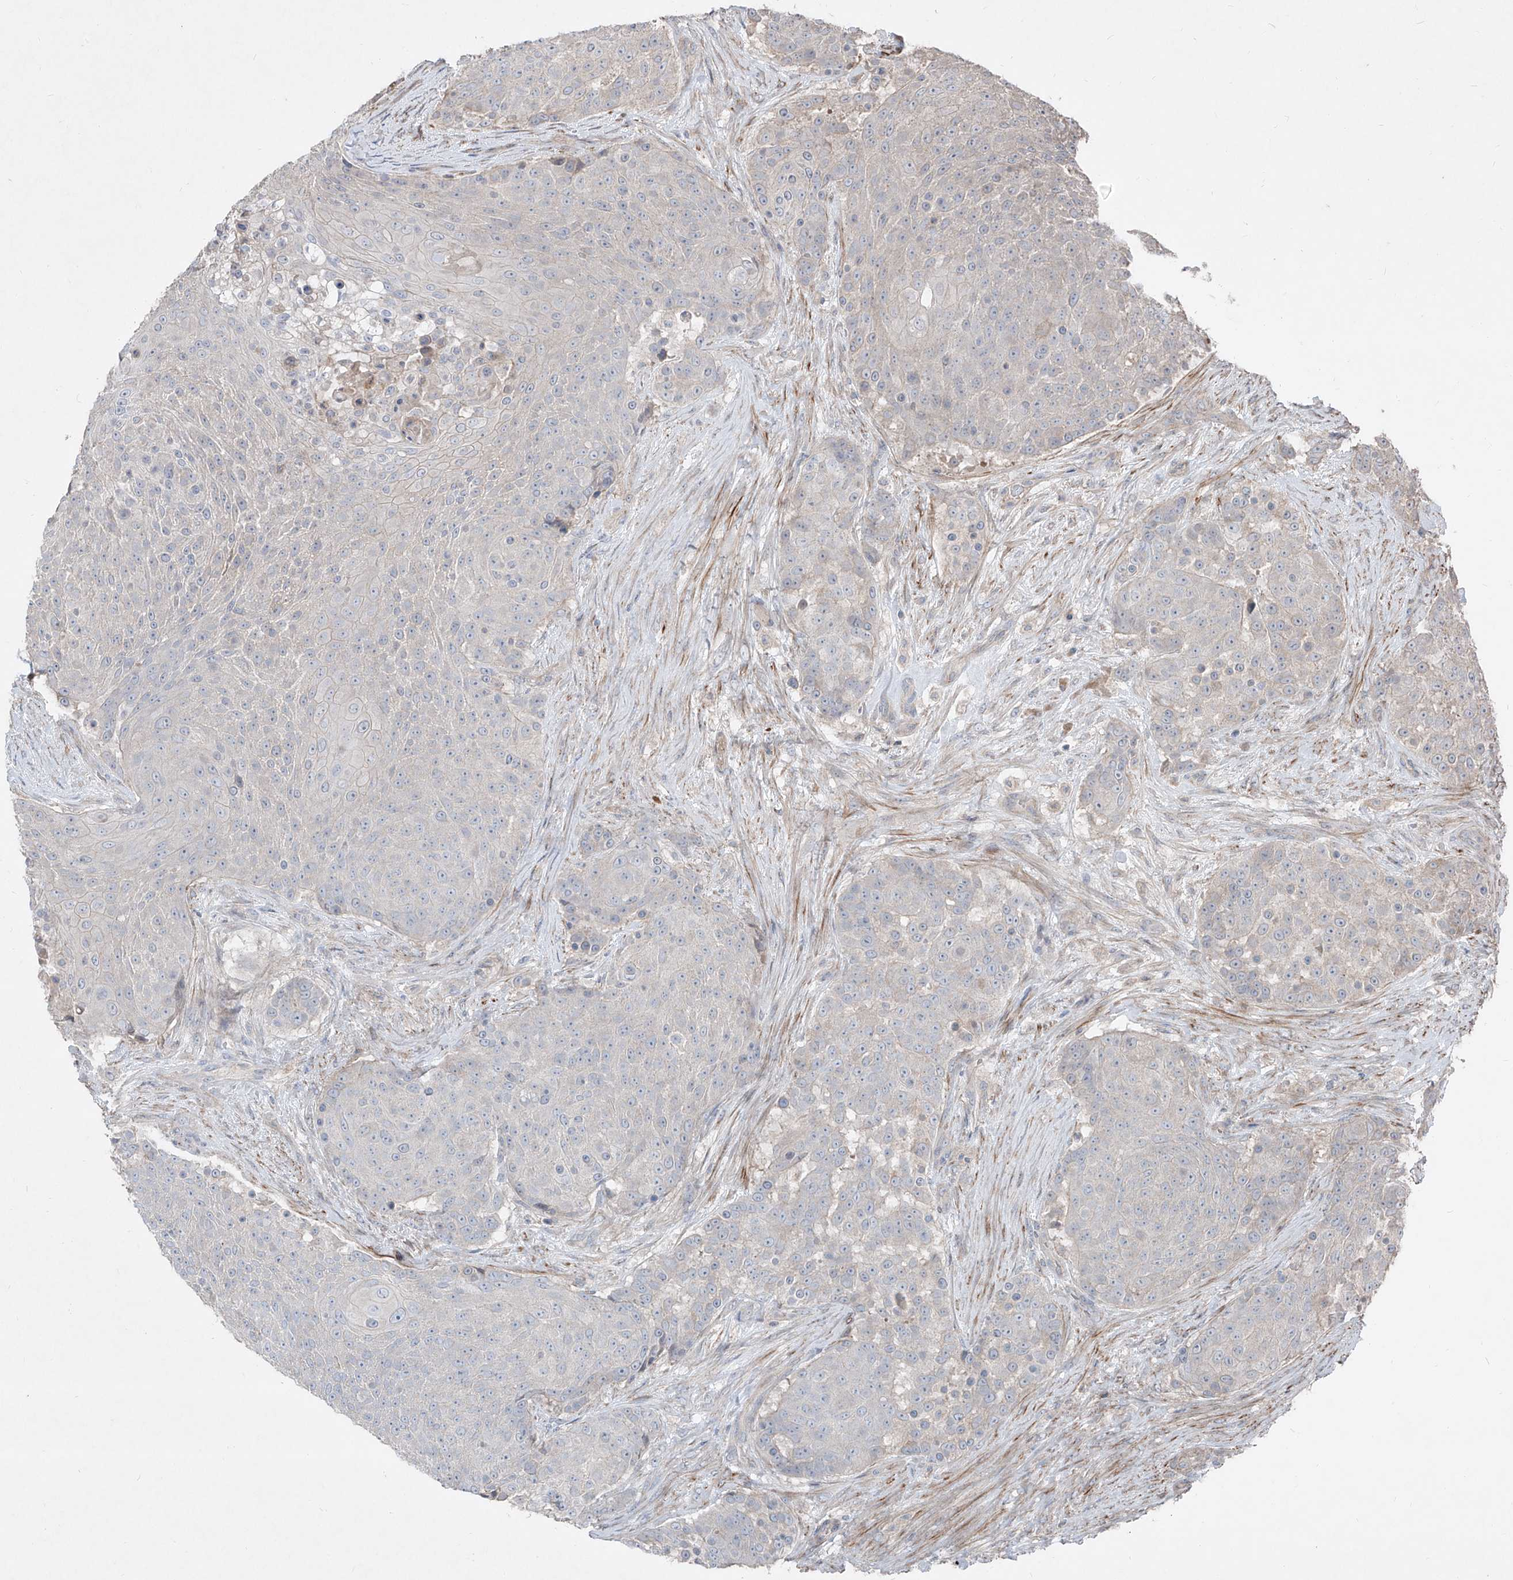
{"staining": {"intensity": "negative", "quantity": "none", "location": "none"}, "tissue": "urothelial cancer", "cell_type": "Tumor cells", "image_type": "cancer", "snomed": [{"axis": "morphology", "description": "Urothelial carcinoma, High grade"}, {"axis": "topography", "description": "Urinary bladder"}], "caption": "Immunohistochemistry (IHC) micrograph of neoplastic tissue: human urothelial cancer stained with DAB (3,3'-diaminobenzidine) displays no significant protein expression in tumor cells.", "gene": "UFD1", "patient": {"sex": "female", "age": 63}}